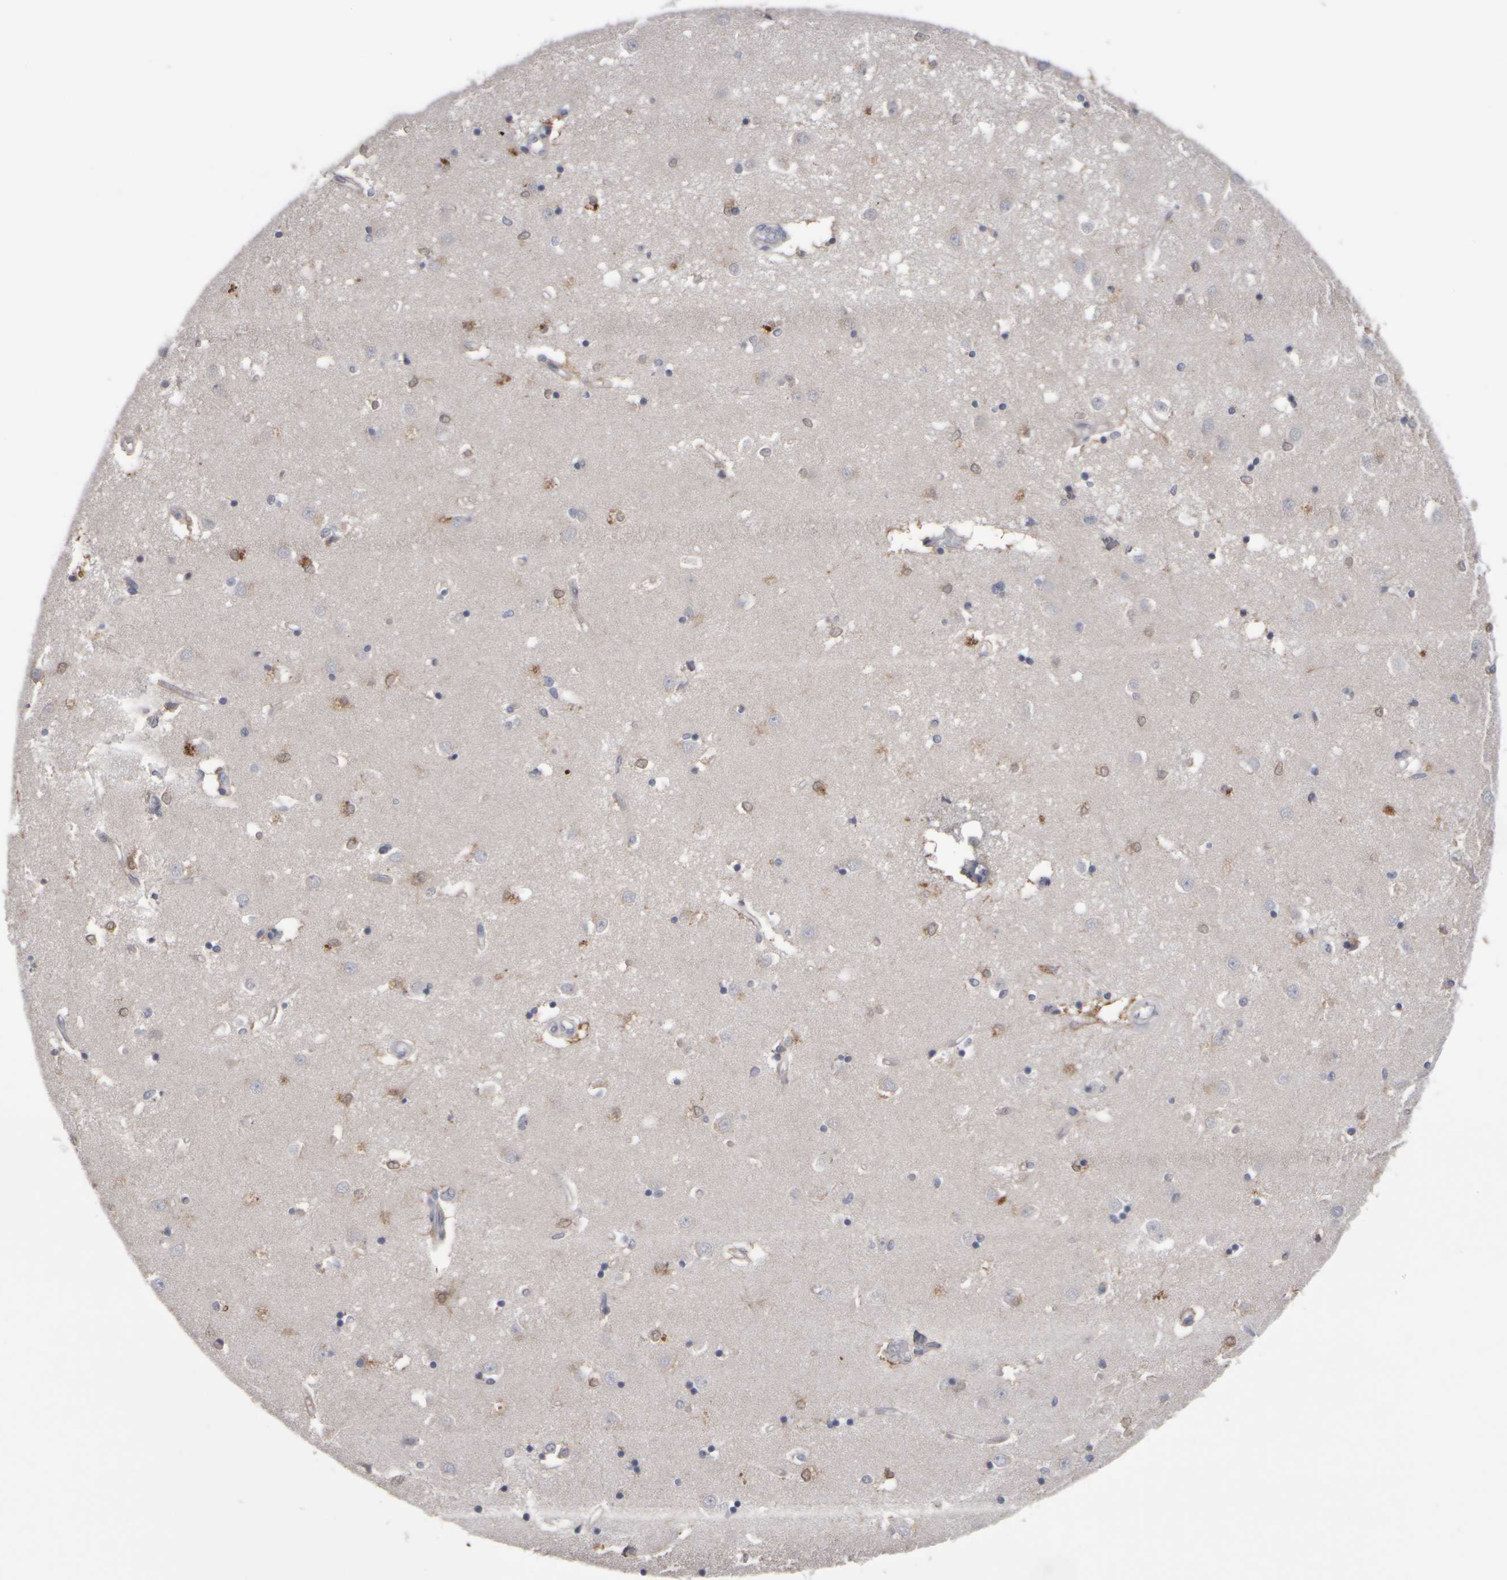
{"staining": {"intensity": "weak", "quantity": "<25%", "location": "cytoplasmic/membranous"}, "tissue": "caudate", "cell_type": "Glial cells", "image_type": "normal", "snomed": [{"axis": "morphology", "description": "Normal tissue, NOS"}, {"axis": "topography", "description": "Lateral ventricle wall"}], "caption": "This is a photomicrograph of IHC staining of normal caudate, which shows no staining in glial cells.", "gene": "EPHX2", "patient": {"sex": "male", "age": 45}}